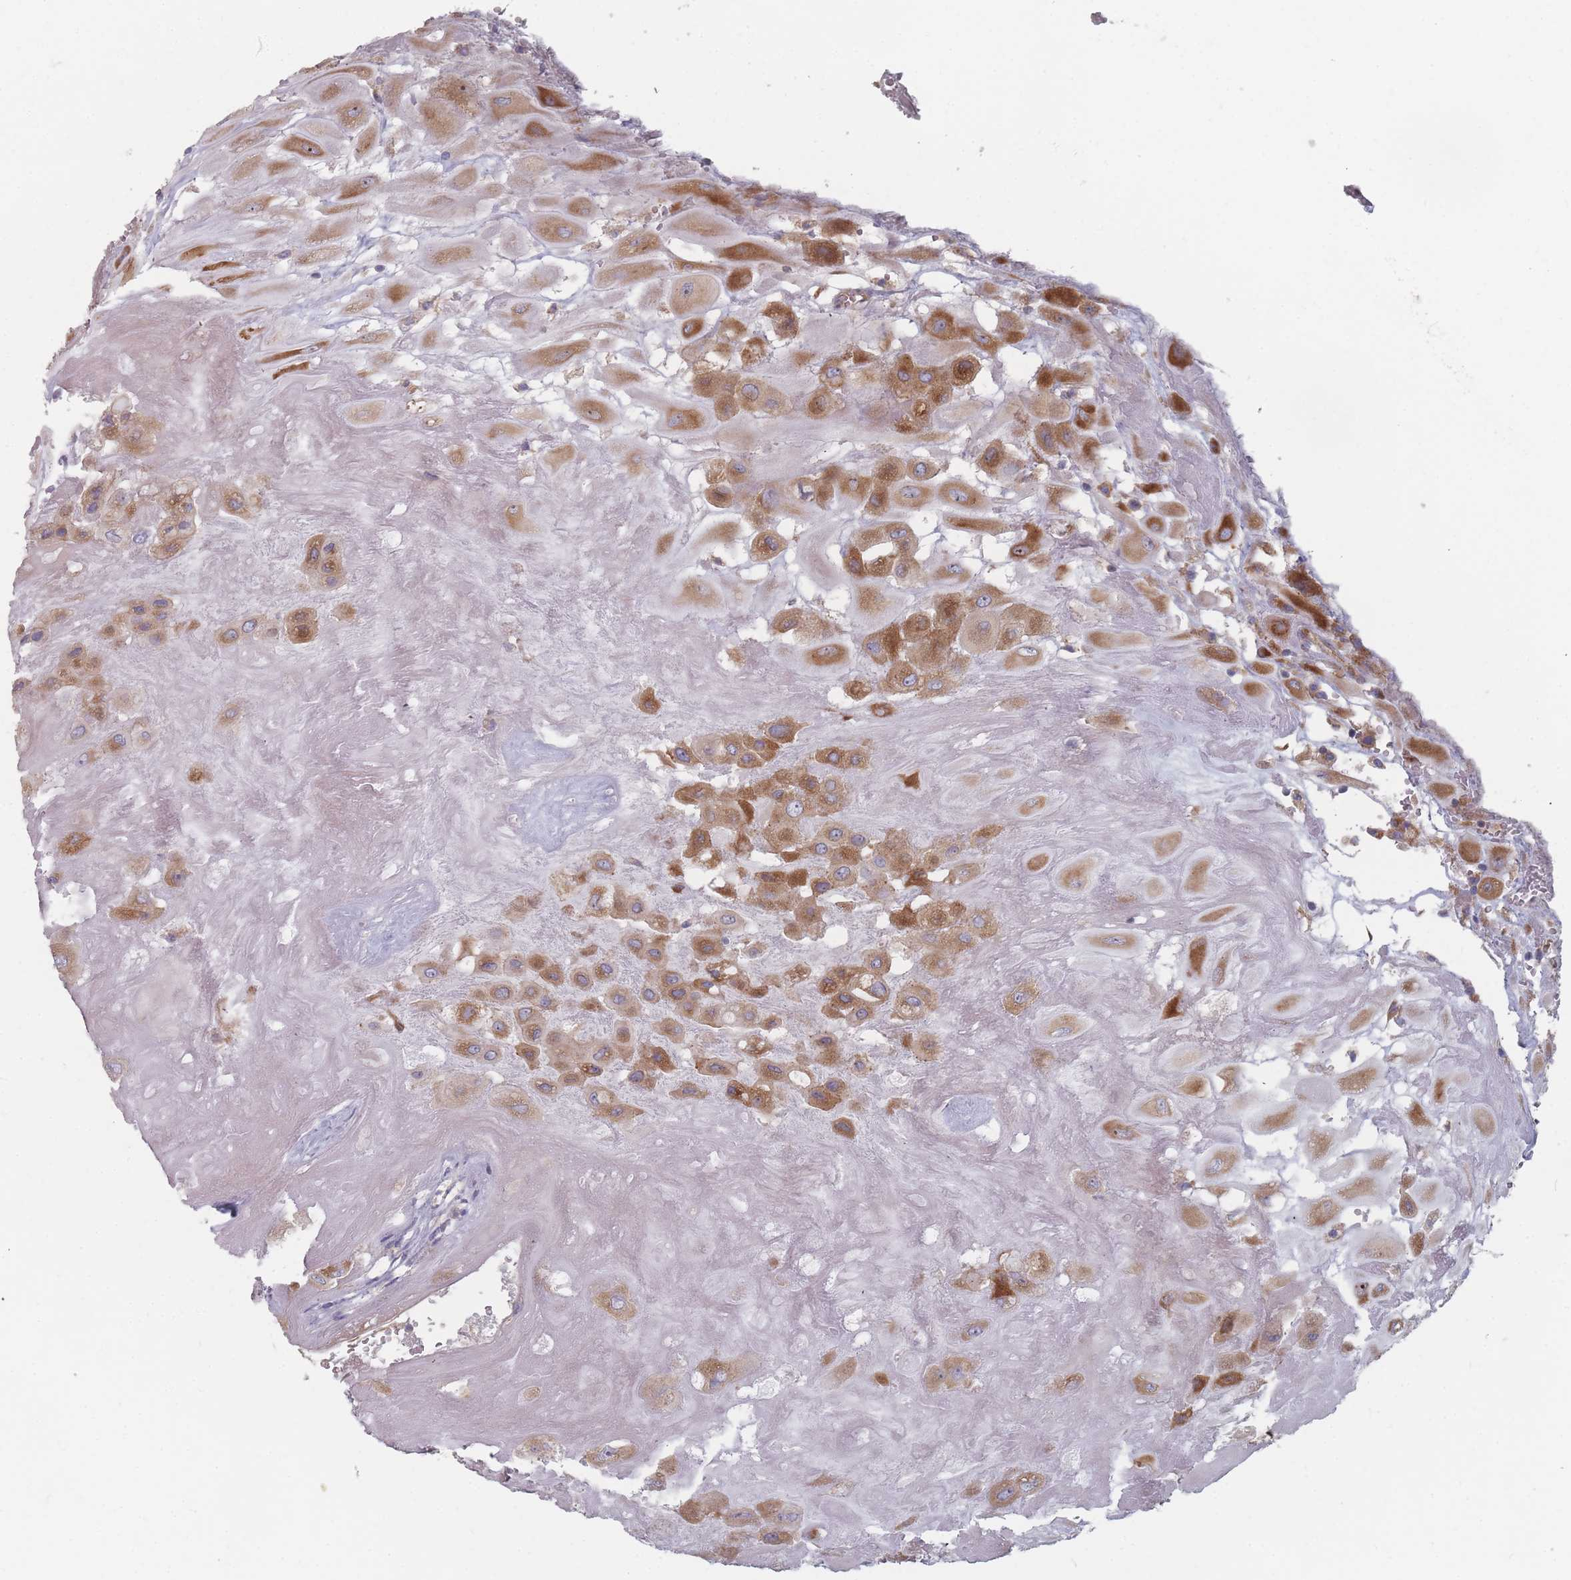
{"staining": {"intensity": "moderate", "quantity": ">75%", "location": "cytoplasmic/membranous"}, "tissue": "placenta", "cell_type": "Decidual cells", "image_type": "normal", "snomed": [{"axis": "morphology", "description": "Normal tissue, NOS"}, {"axis": "topography", "description": "Placenta"}], "caption": "The image displays immunohistochemical staining of unremarkable placenta. There is moderate cytoplasmic/membranous staining is appreciated in approximately >75% of decidual cells. (DAB IHC with brightfield microscopy, high magnification).", "gene": "CACNG5", "patient": {"sex": "female", "age": 32}}